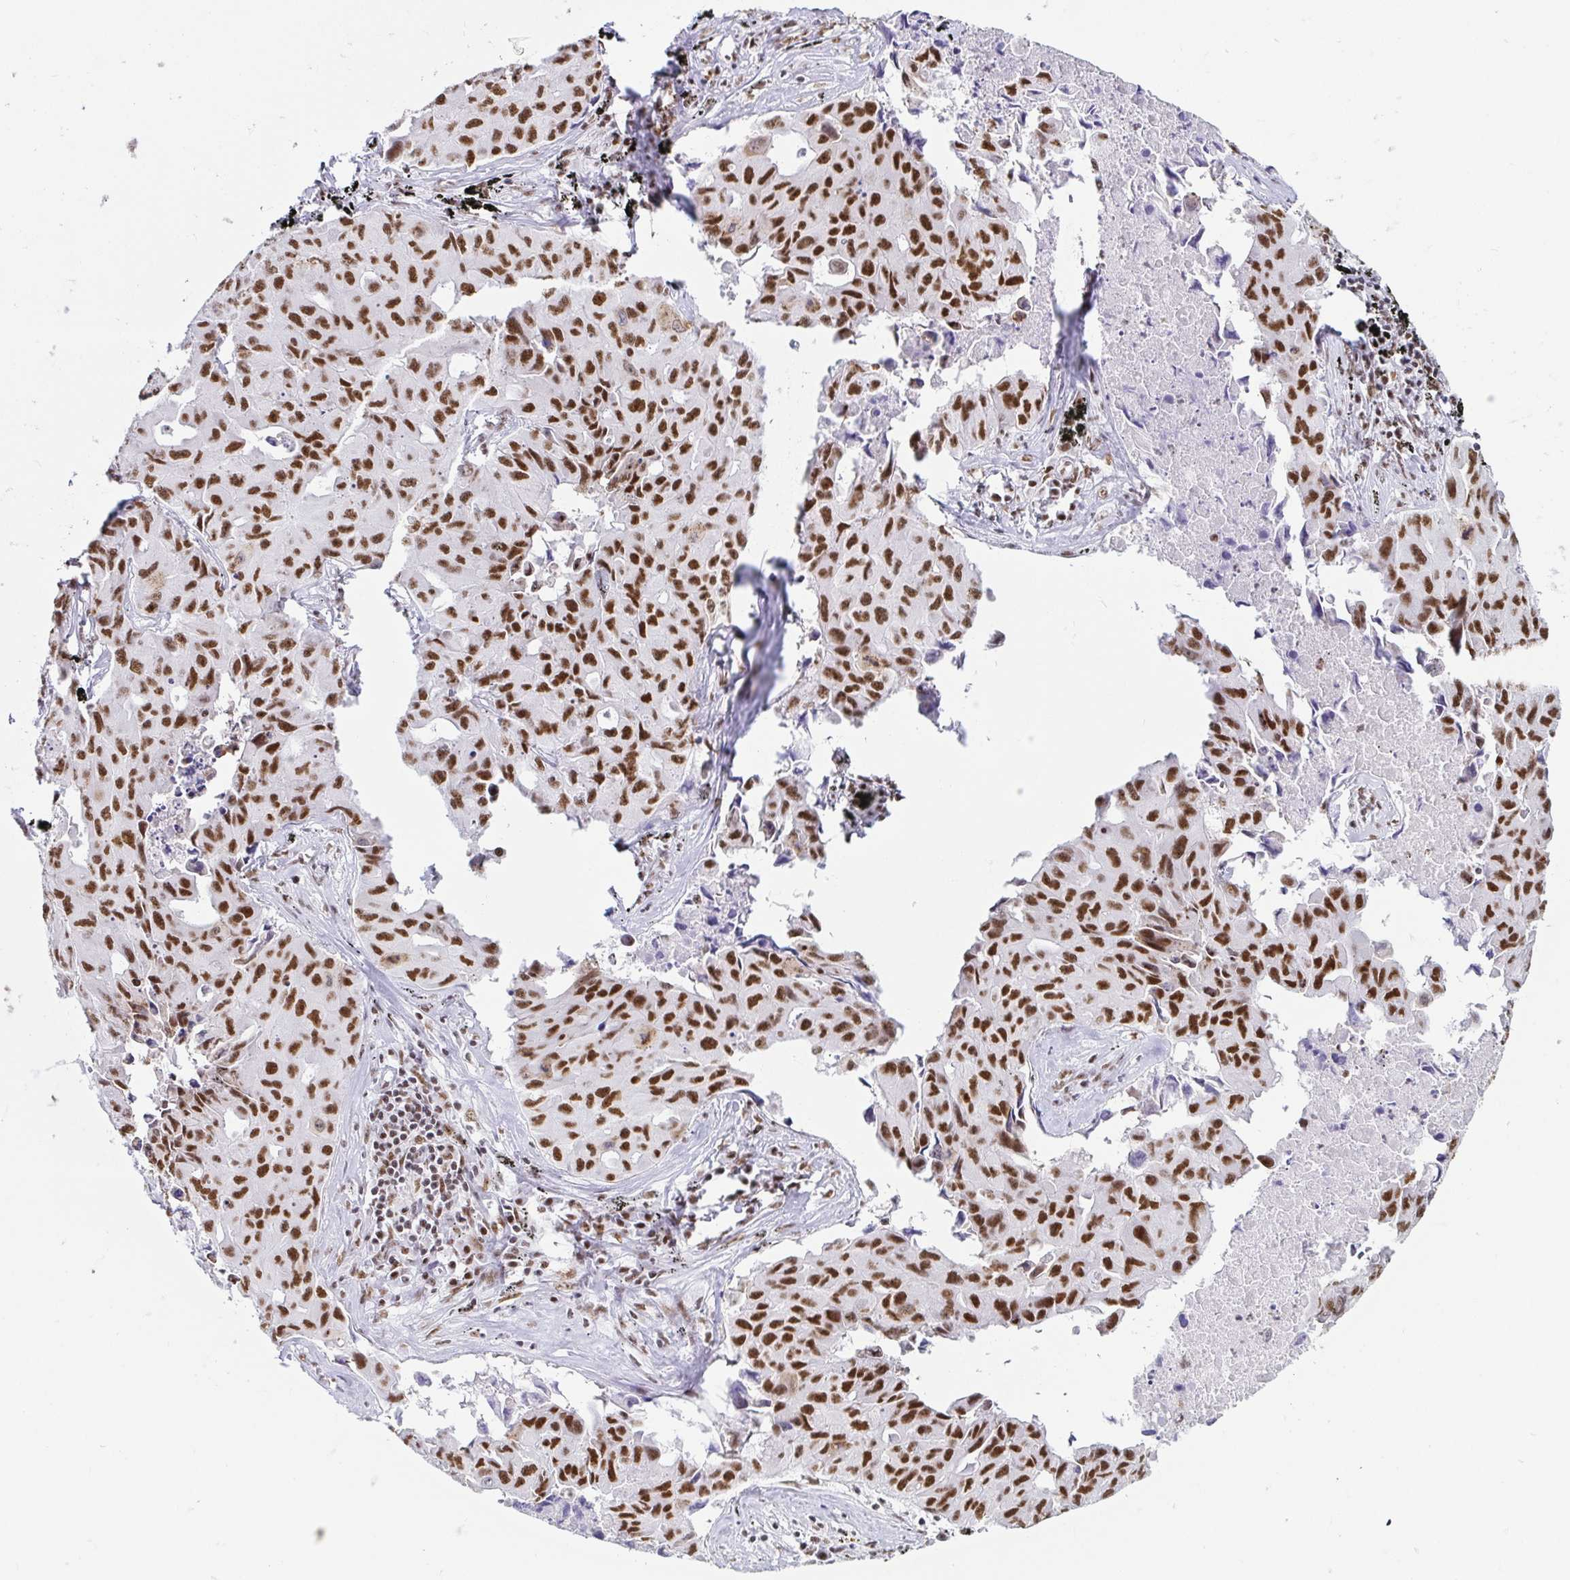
{"staining": {"intensity": "strong", "quantity": ">75%", "location": "nuclear"}, "tissue": "lung cancer", "cell_type": "Tumor cells", "image_type": "cancer", "snomed": [{"axis": "morphology", "description": "Adenocarcinoma, NOS"}, {"axis": "topography", "description": "Lymph node"}, {"axis": "topography", "description": "Lung"}], "caption": "IHC staining of lung cancer (adenocarcinoma), which exhibits high levels of strong nuclear expression in about >75% of tumor cells indicating strong nuclear protein expression. The staining was performed using DAB (brown) for protein detection and nuclei were counterstained in hematoxylin (blue).", "gene": "EWSR1", "patient": {"sex": "male", "age": 64}}